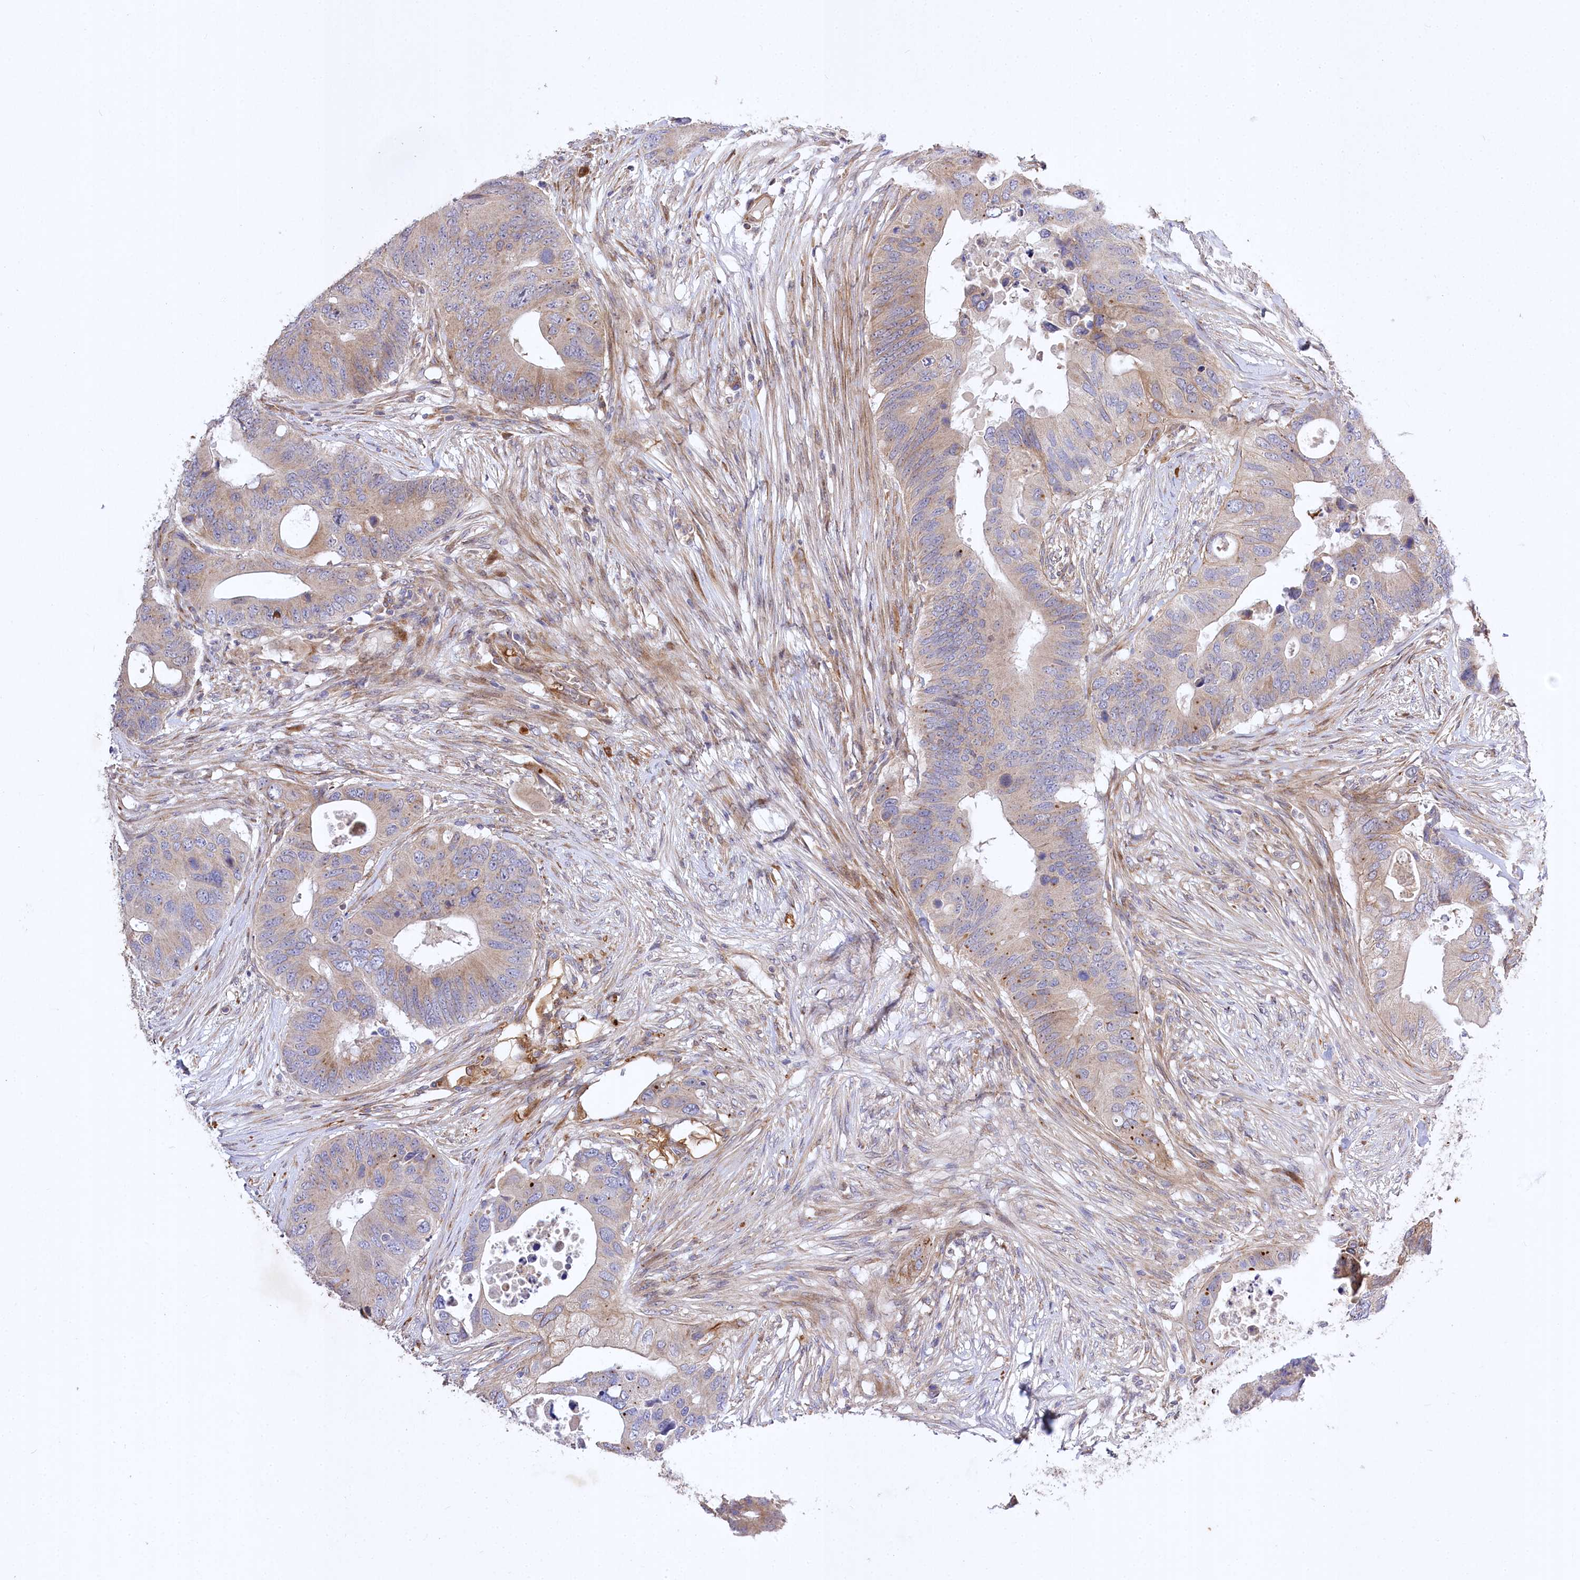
{"staining": {"intensity": "weak", "quantity": "<25%", "location": "cytoplasmic/membranous"}, "tissue": "colorectal cancer", "cell_type": "Tumor cells", "image_type": "cancer", "snomed": [{"axis": "morphology", "description": "Adenocarcinoma, NOS"}, {"axis": "topography", "description": "Colon"}], "caption": "The immunohistochemistry (IHC) micrograph has no significant staining in tumor cells of colorectal adenocarcinoma tissue.", "gene": "TRUB1", "patient": {"sex": "male", "age": 71}}